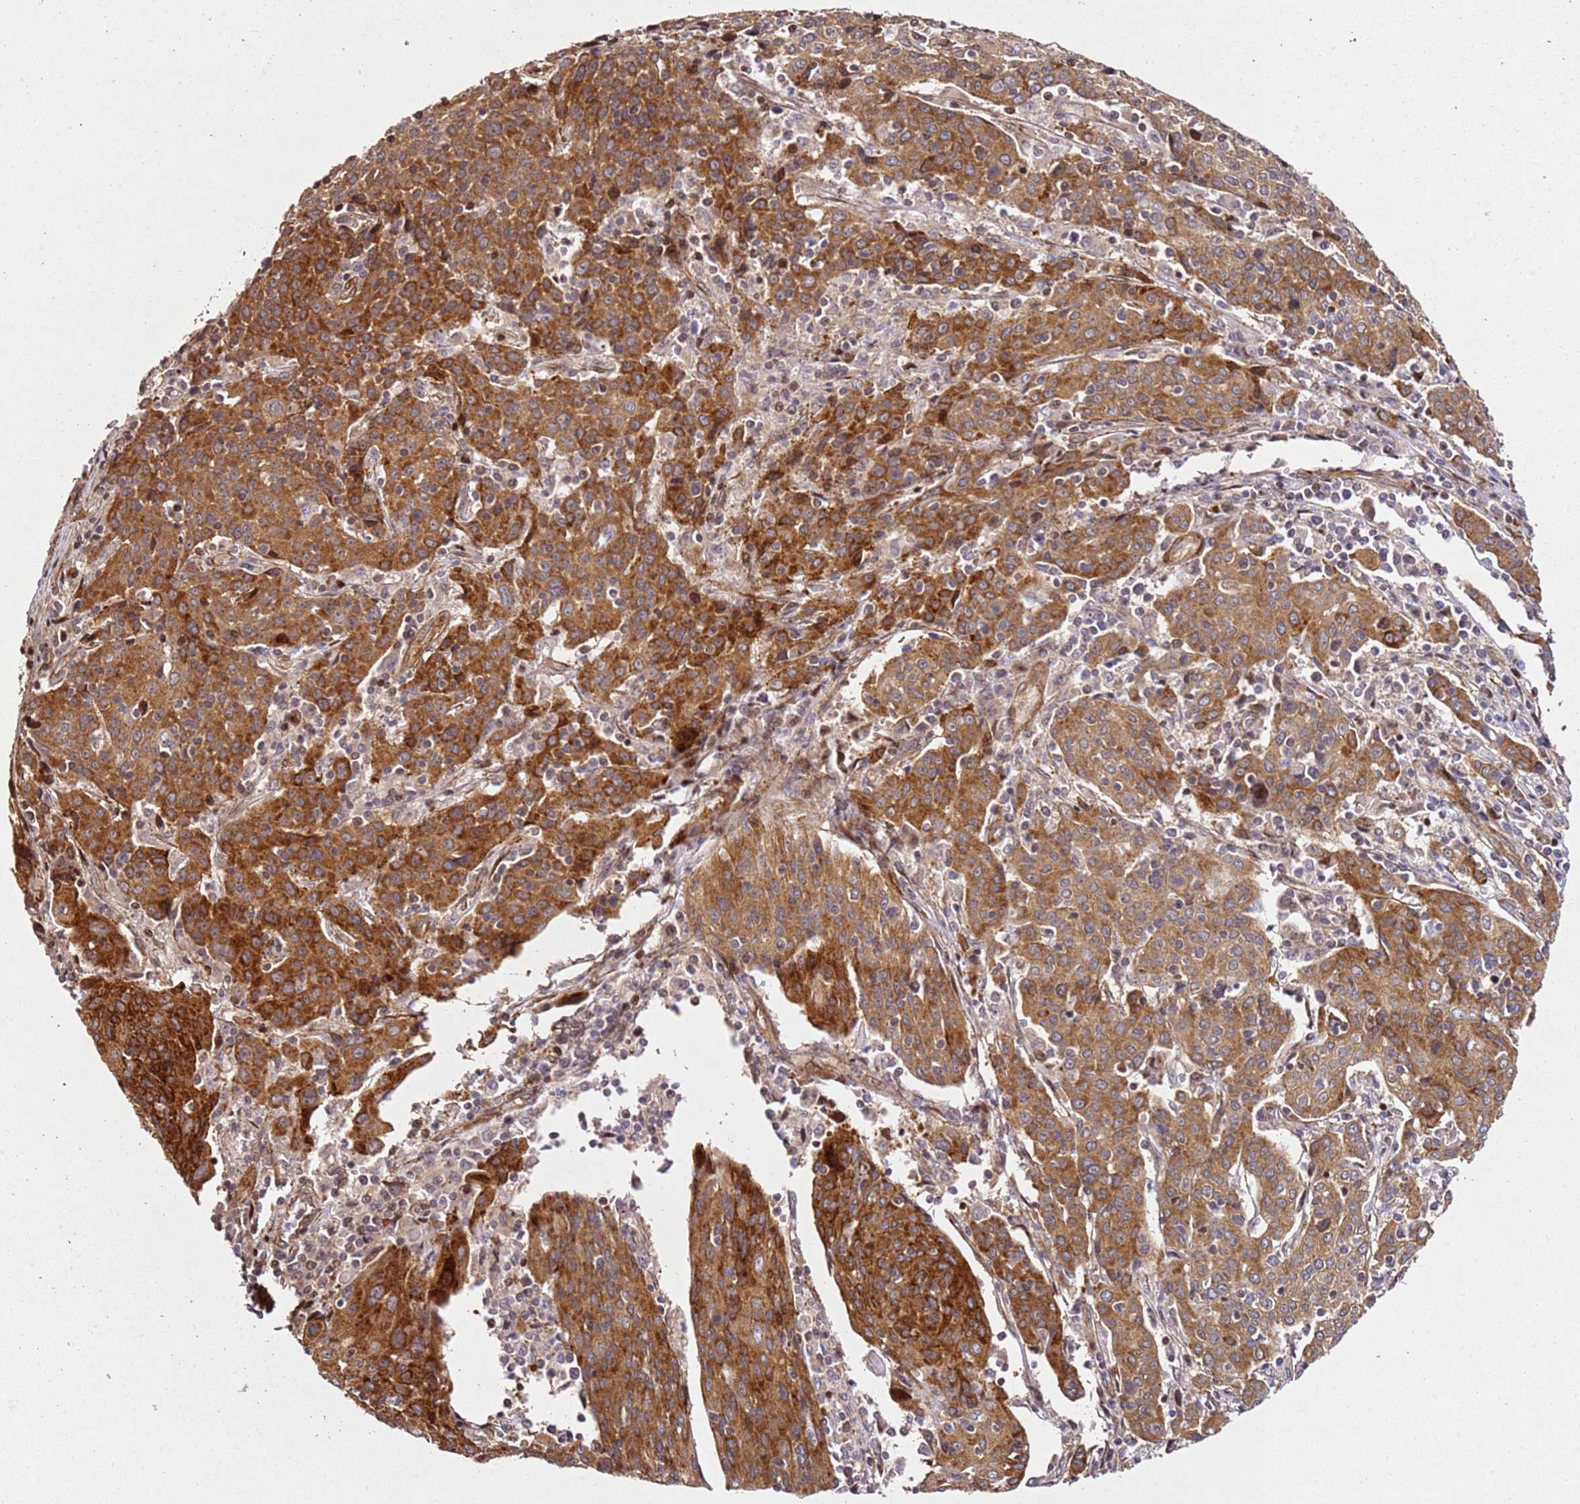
{"staining": {"intensity": "moderate", "quantity": ">75%", "location": "cytoplasmic/membranous"}, "tissue": "cervical cancer", "cell_type": "Tumor cells", "image_type": "cancer", "snomed": [{"axis": "morphology", "description": "Squamous cell carcinoma, NOS"}, {"axis": "topography", "description": "Cervix"}], "caption": "IHC photomicrograph of human cervical cancer stained for a protein (brown), which exhibits medium levels of moderate cytoplasmic/membranous expression in approximately >75% of tumor cells.", "gene": "ZNF296", "patient": {"sex": "female", "age": 67}}